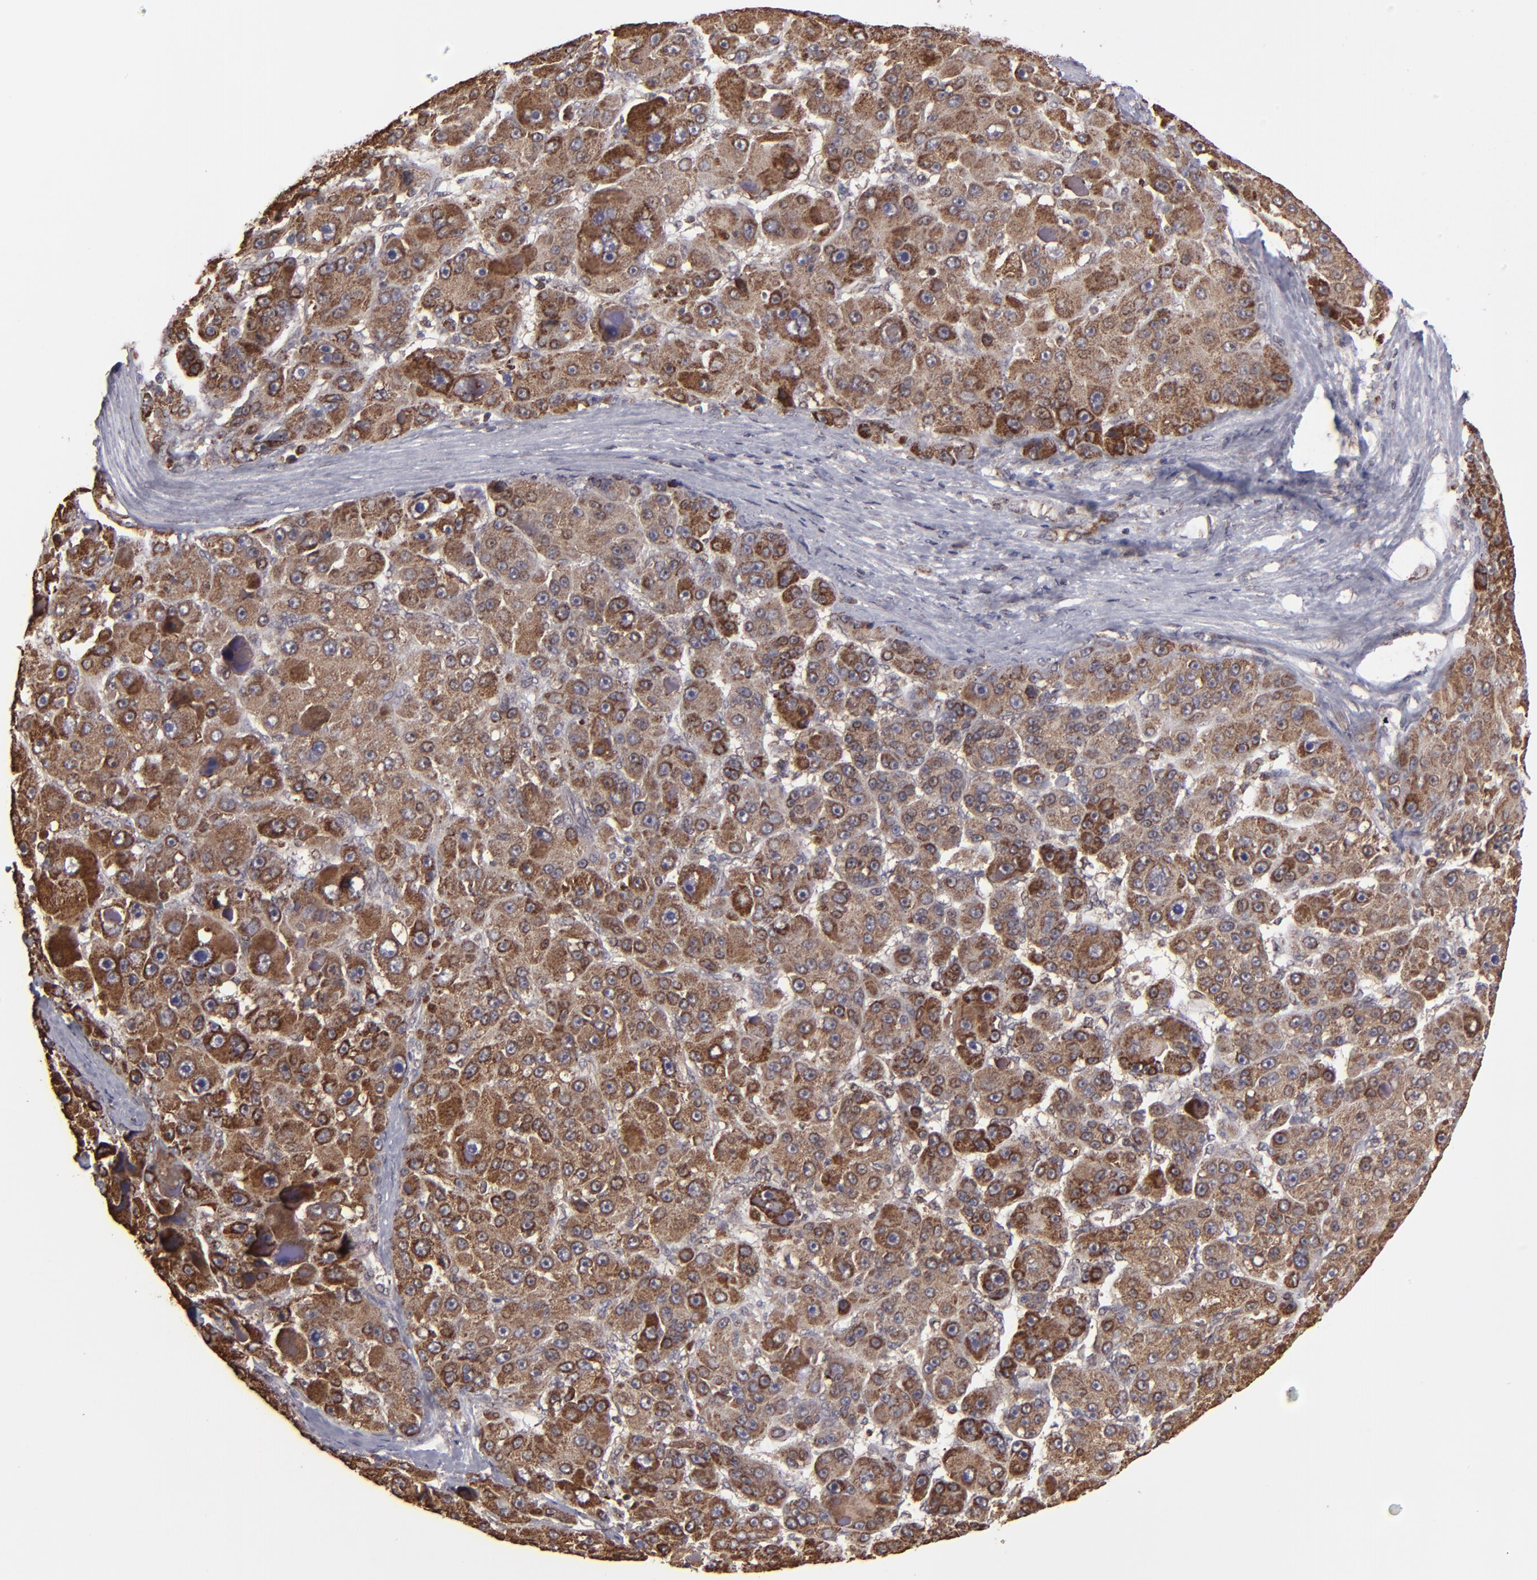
{"staining": {"intensity": "strong", "quantity": "25%-75%", "location": "cytoplasmic/membranous"}, "tissue": "liver cancer", "cell_type": "Tumor cells", "image_type": "cancer", "snomed": [{"axis": "morphology", "description": "Carcinoma, Hepatocellular, NOS"}, {"axis": "topography", "description": "Liver"}], "caption": "Immunohistochemical staining of human liver hepatocellular carcinoma demonstrates high levels of strong cytoplasmic/membranous protein positivity in approximately 25%-75% of tumor cells.", "gene": "SLC15A1", "patient": {"sex": "male", "age": 76}}